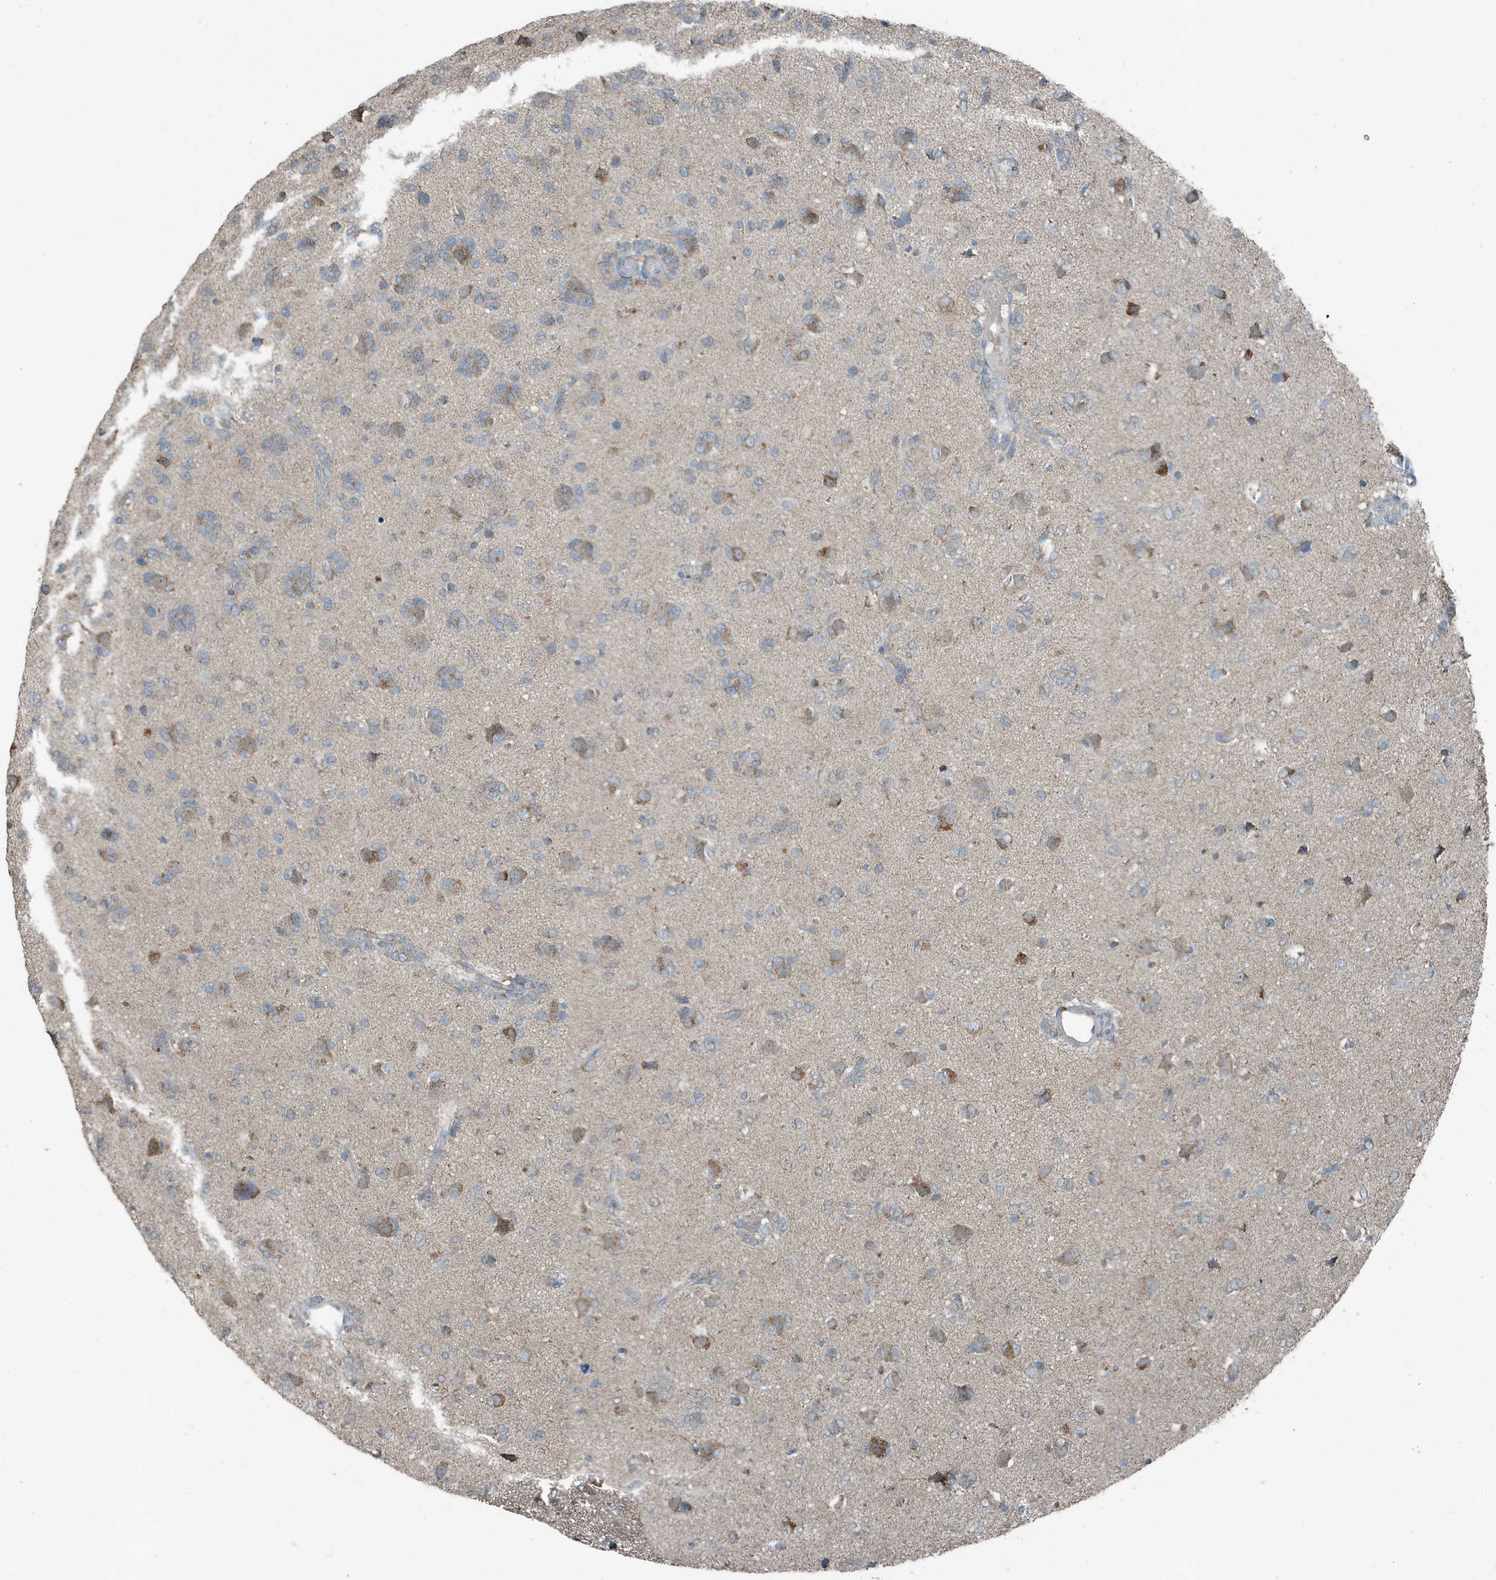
{"staining": {"intensity": "moderate", "quantity": "<25%", "location": "cytoplasmic/membranous"}, "tissue": "glioma", "cell_type": "Tumor cells", "image_type": "cancer", "snomed": [{"axis": "morphology", "description": "Glioma, malignant, High grade"}, {"axis": "topography", "description": "Brain"}], "caption": "Malignant high-grade glioma stained with a brown dye displays moderate cytoplasmic/membranous positive positivity in about <25% of tumor cells.", "gene": "MT-CYB", "patient": {"sex": "female", "age": 59}}